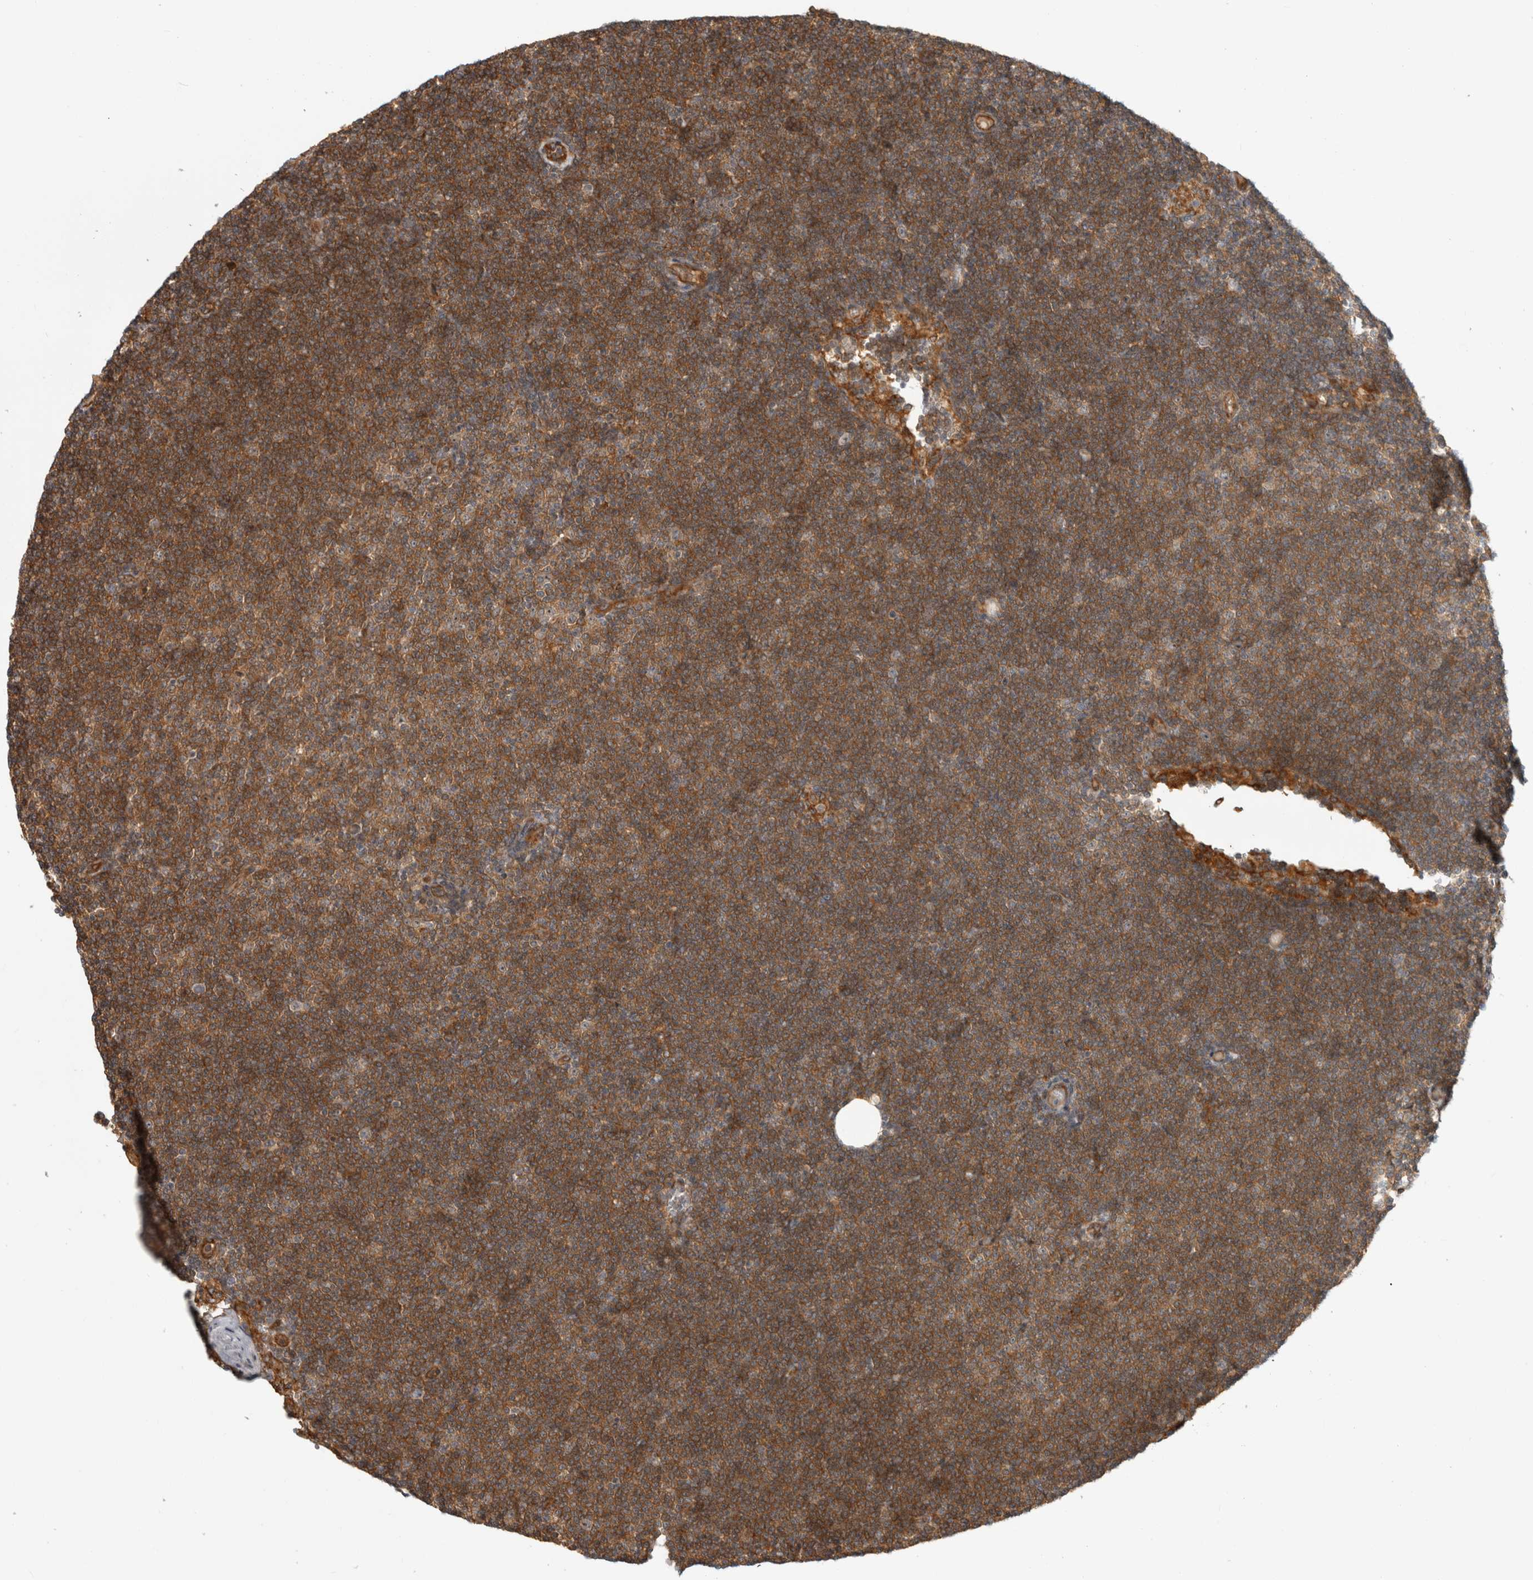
{"staining": {"intensity": "moderate", "quantity": ">75%", "location": "cytoplasmic/membranous"}, "tissue": "lymphoma", "cell_type": "Tumor cells", "image_type": "cancer", "snomed": [{"axis": "morphology", "description": "Malignant lymphoma, non-Hodgkin's type, Low grade"}, {"axis": "topography", "description": "Lymph node"}], "caption": "The photomicrograph exhibits a brown stain indicating the presence of a protein in the cytoplasmic/membranous of tumor cells in lymphoma.", "gene": "WASF2", "patient": {"sex": "female", "age": 53}}